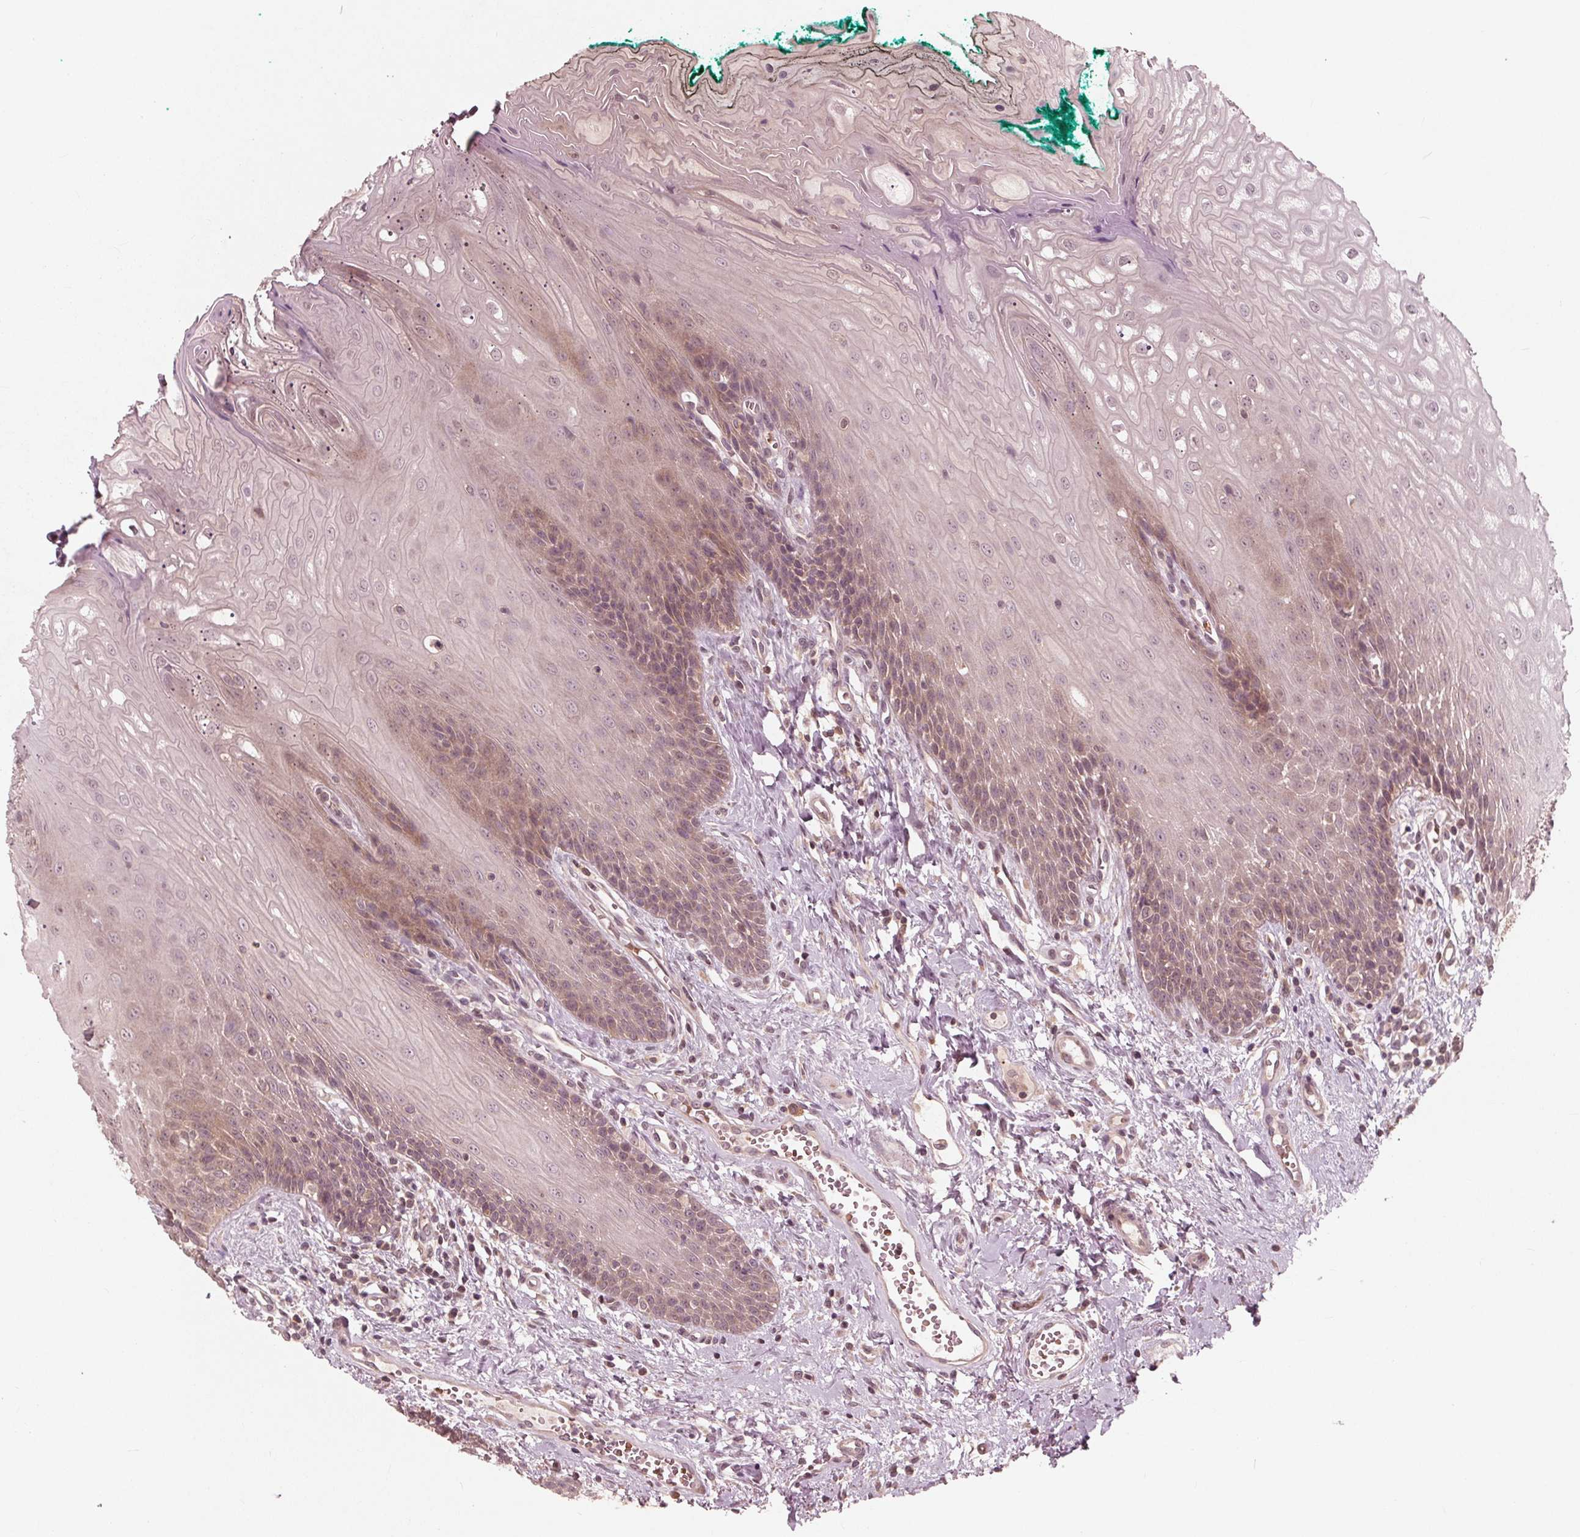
{"staining": {"intensity": "weak", "quantity": "25%-75%", "location": "cytoplasmic/membranous,nuclear"}, "tissue": "oral mucosa", "cell_type": "Squamous epithelial cells", "image_type": "normal", "snomed": [{"axis": "morphology", "description": "Normal tissue, NOS"}, {"axis": "topography", "description": "Oral tissue"}], "caption": "Immunohistochemical staining of unremarkable oral mucosa shows low levels of weak cytoplasmic/membranous,nuclear staining in approximately 25%-75% of squamous epithelial cells. (Brightfield microscopy of DAB IHC at high magnification).", "gene": "UBALD1", "patient": {"sex": "female", "age": 68}}